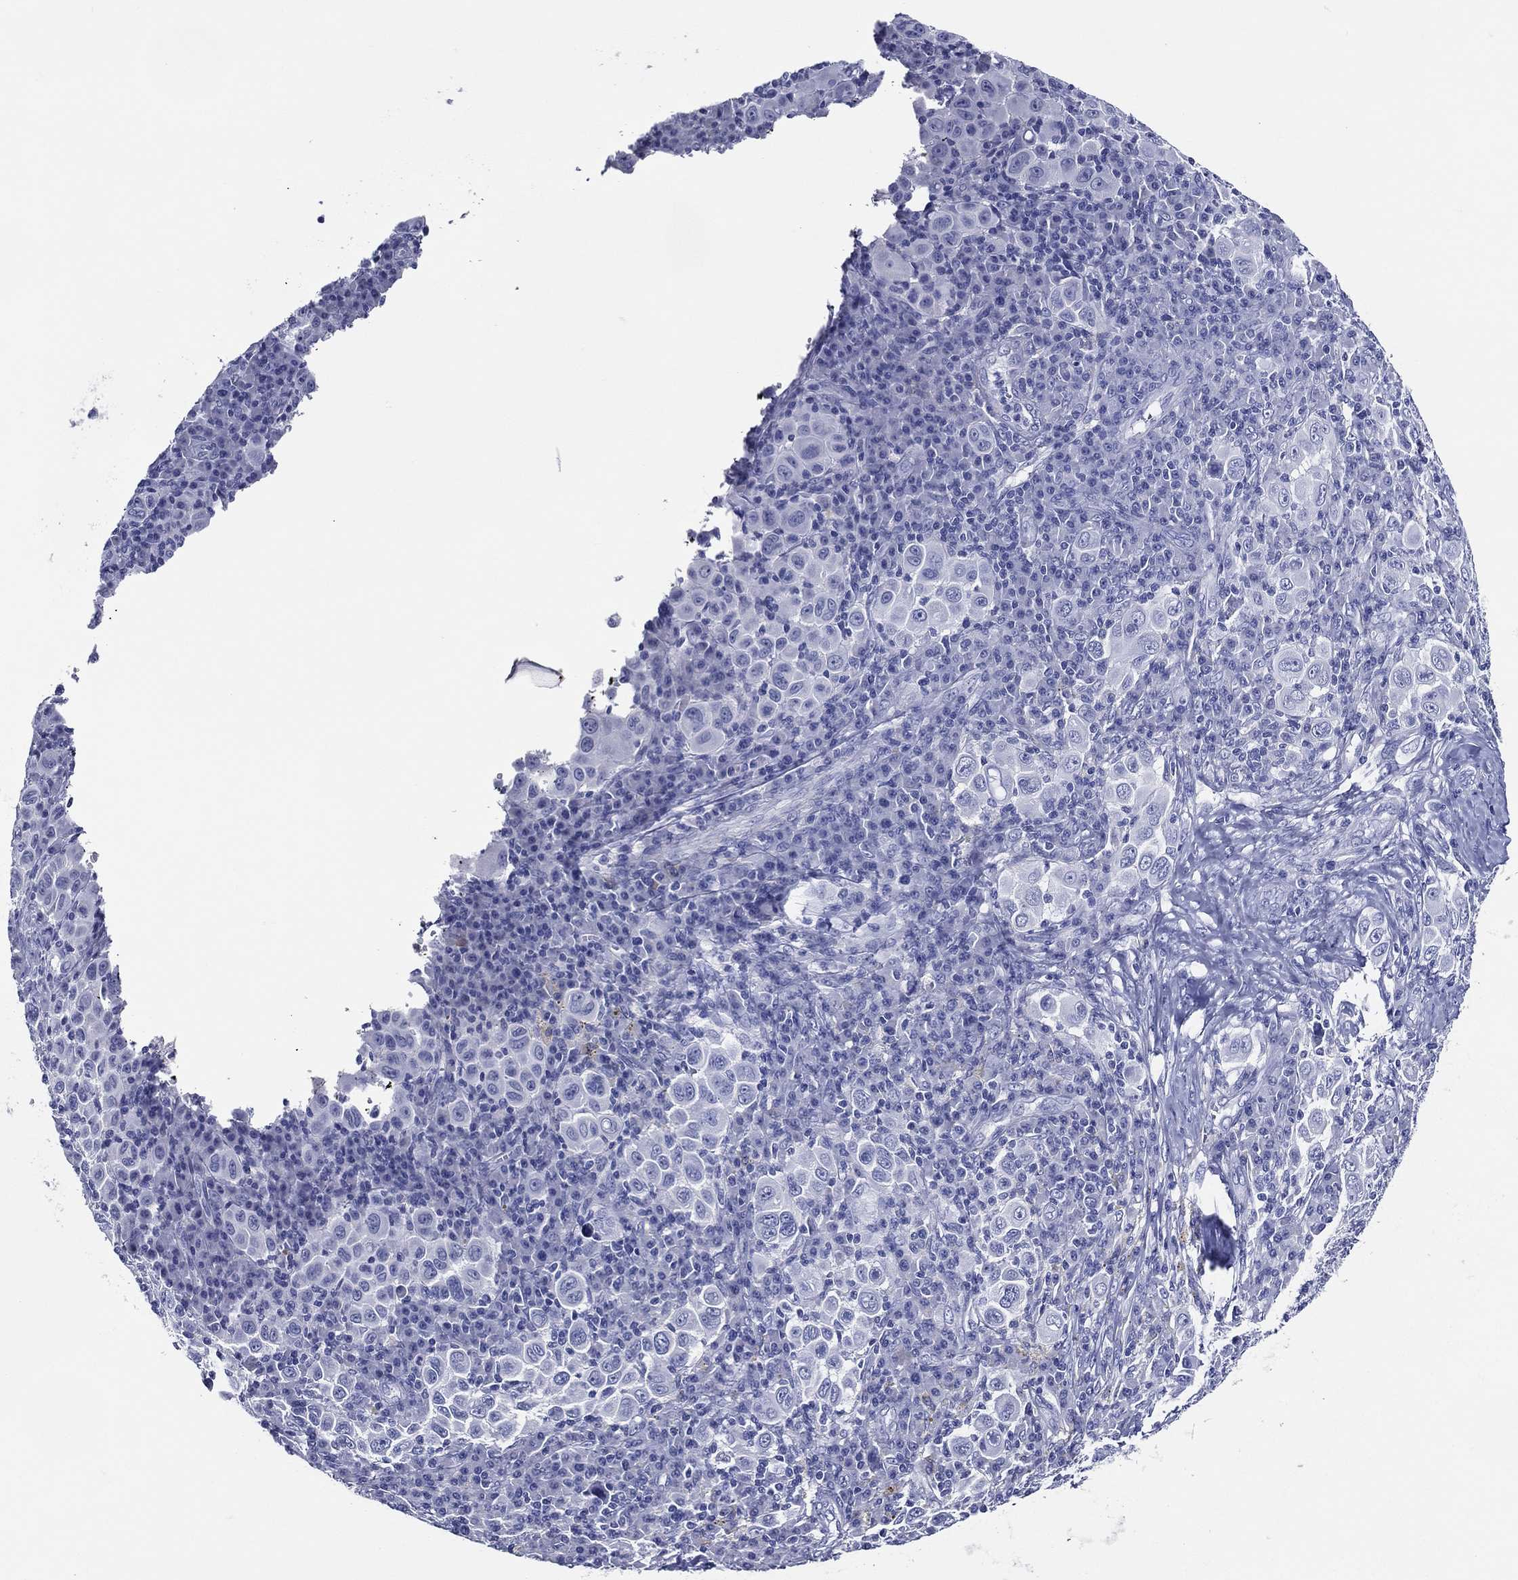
{"staining": {"intensity": "negative", "quantity": "none", "location": "none"}, "tissue": "melanoma", "cell_type": "Tumor cells", "image_type": "cancer", "snomed": [{"axis": "morphology", "description": "Malignant melanoma, NOS"}, {"axis": "topography", "description": "Skin"}], "caption": "This is a micrograph of IHC staining of malignant melanoma, which shows no staining in tumor cells.", "gene": "ACE2", "patient": {"sex": "female", "age": 57}}